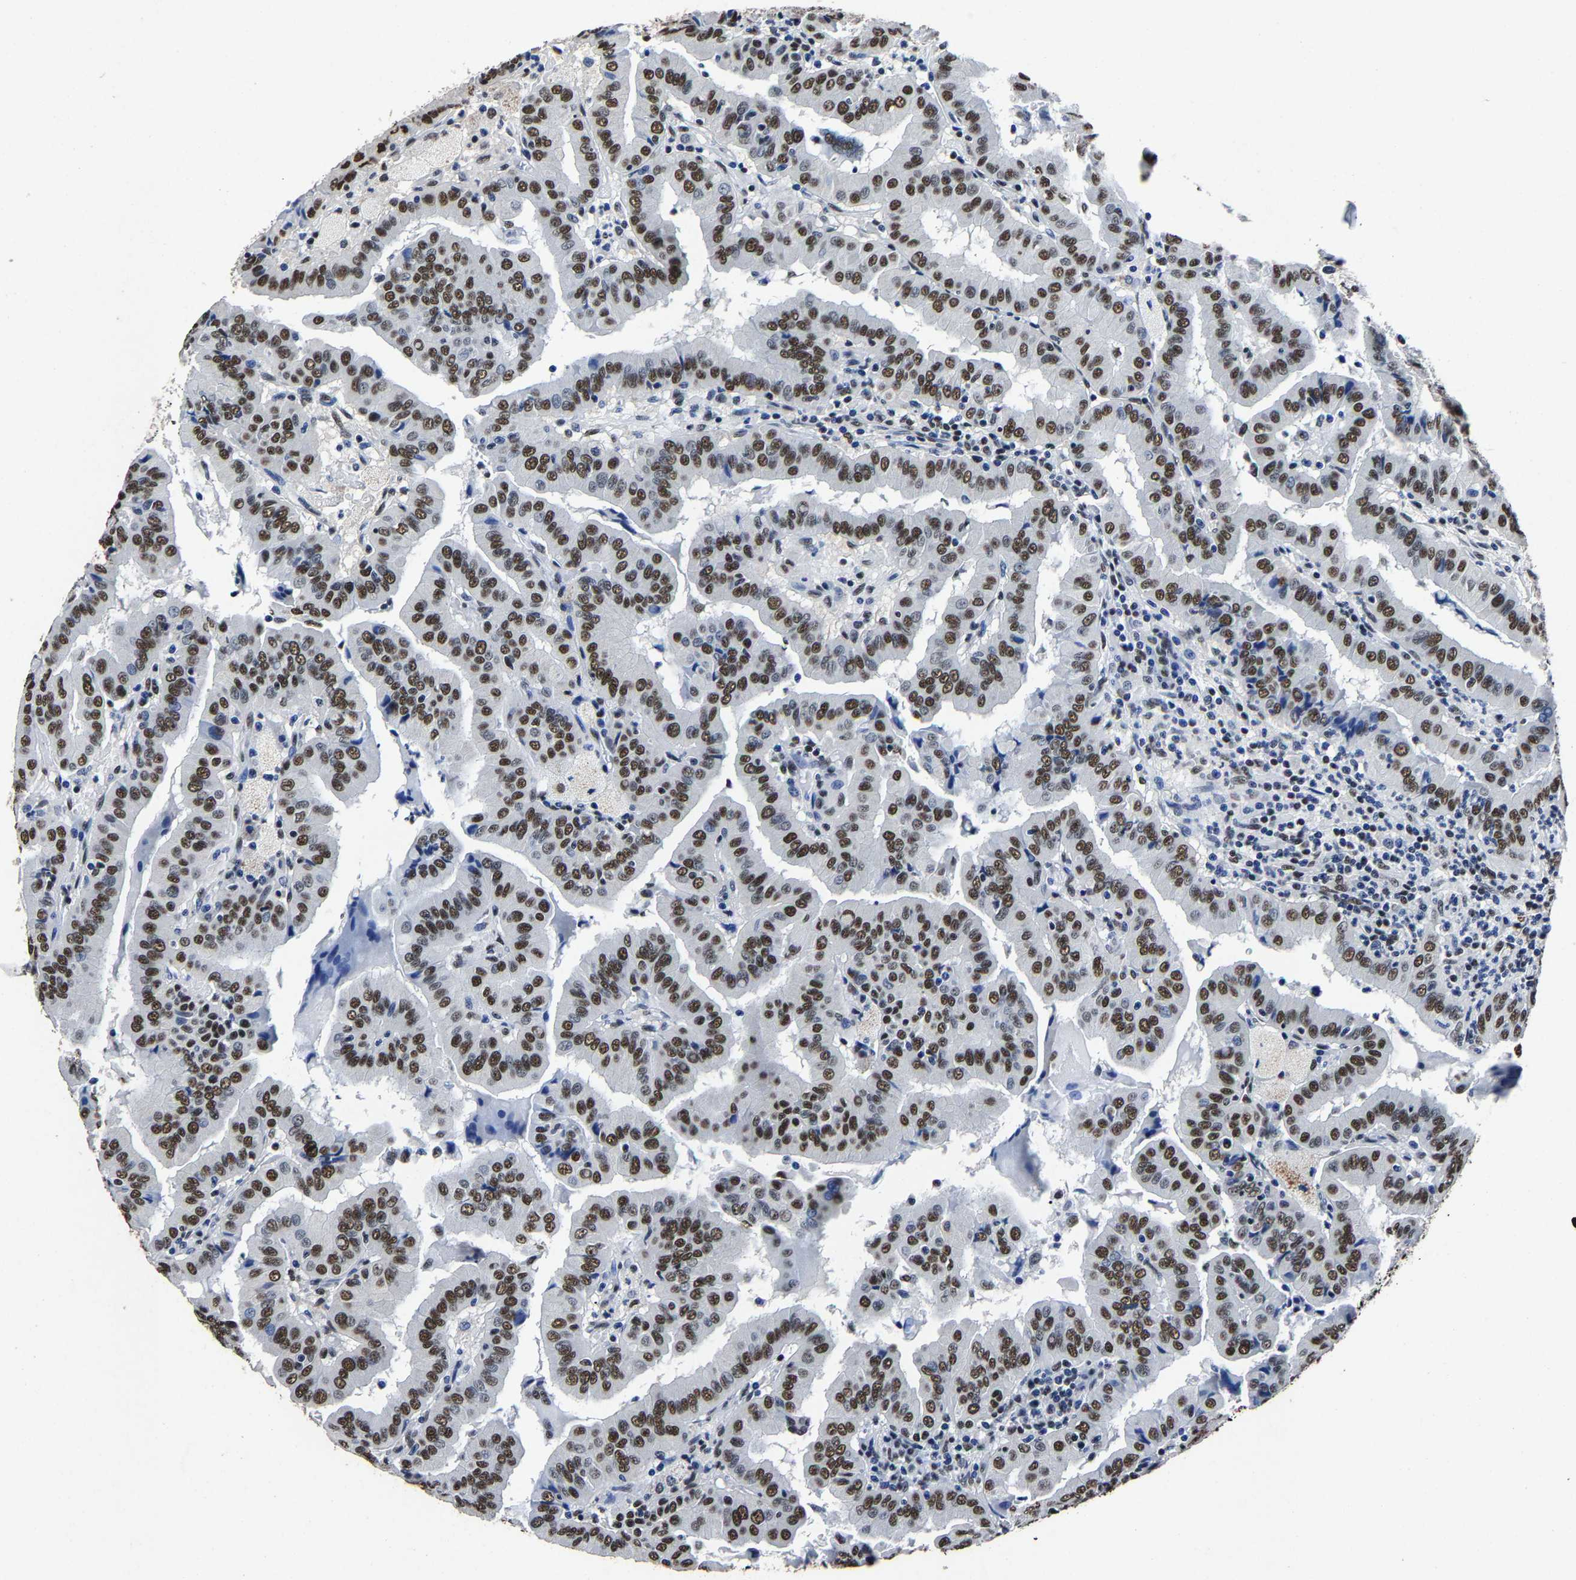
{"staining": {"intensity": "moderate", "quantity": ">75%", "location": "nuclear"}, "tissue": "thyroid cancer", "cell_type": "Tumor cells", "image_type": "cancer", "snomed": [{"axis": "morphology", "description": "Papillary adenocarcinoma, NOS"}, {"axis": "topography", "description": "Thyroid gland"}], "caption": "A brown stain shows moderate nuclear staining of a protein in papillary adenocarcinoma (thyroid) tumor cells. (Brightfield microscopy of DAB IHC at high magnification).", "gene": "RBM45", "patient": {"sex": "male", "age": 33}}